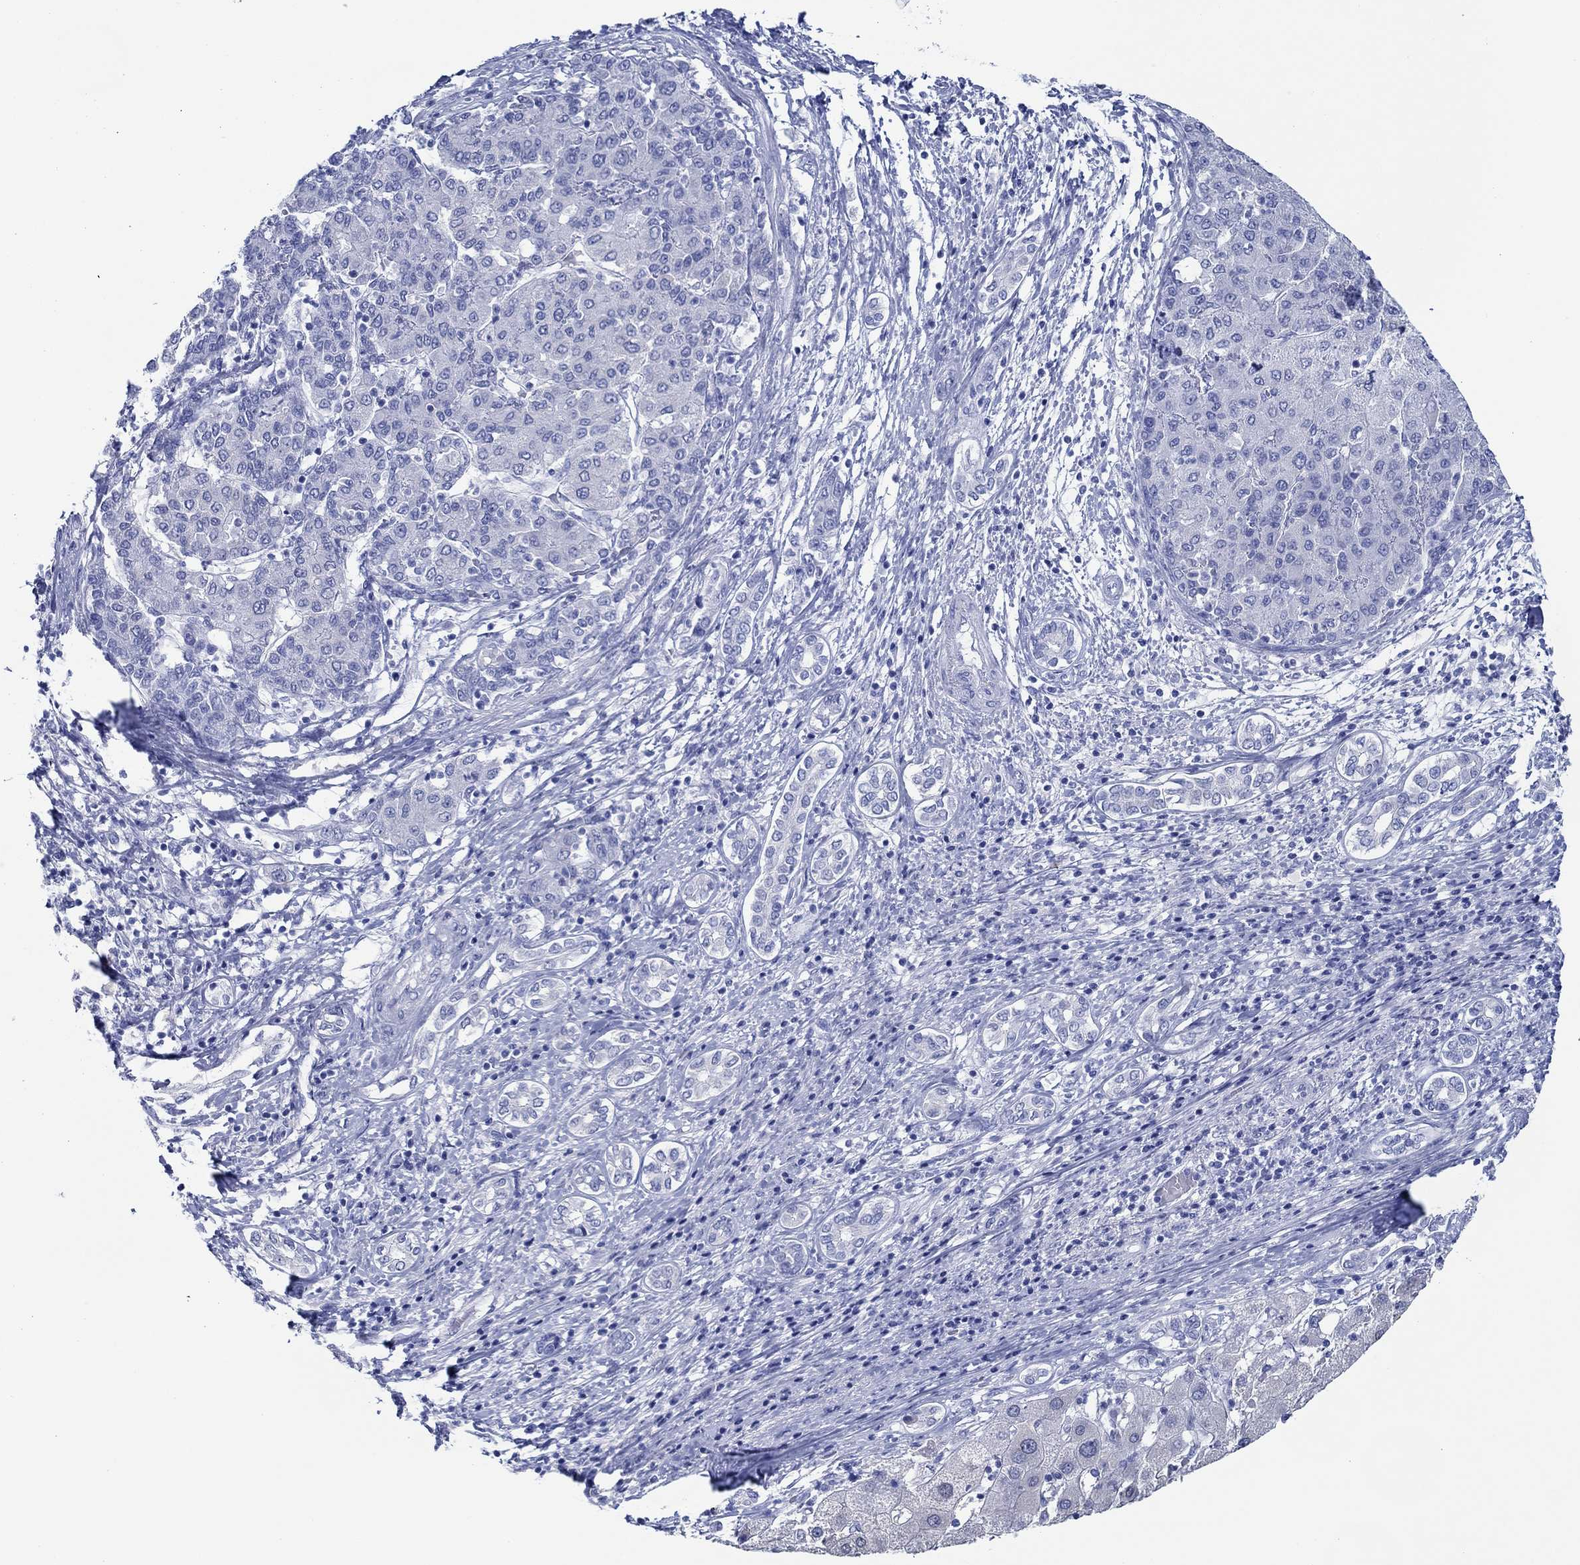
{"staining": {"intensity": "negative", "quantity": "none", "location": "none"}, "tissue": "liver cancer", "cell_type": "Tumor cells", "image_type": "cancer", "snomed": [{"axis": "morphology", "description": "Carcinoma, Hepatocellular, NOS"}, {"axis": "topography", "description": "Liver"}], "caption": "IHC histopathology image of human liver cancer stained for a protein (brown), which demonstrates no staining in tumor cells.", "gene": "IGFBP6", "patient": {"sex": "male", "age": 65}}